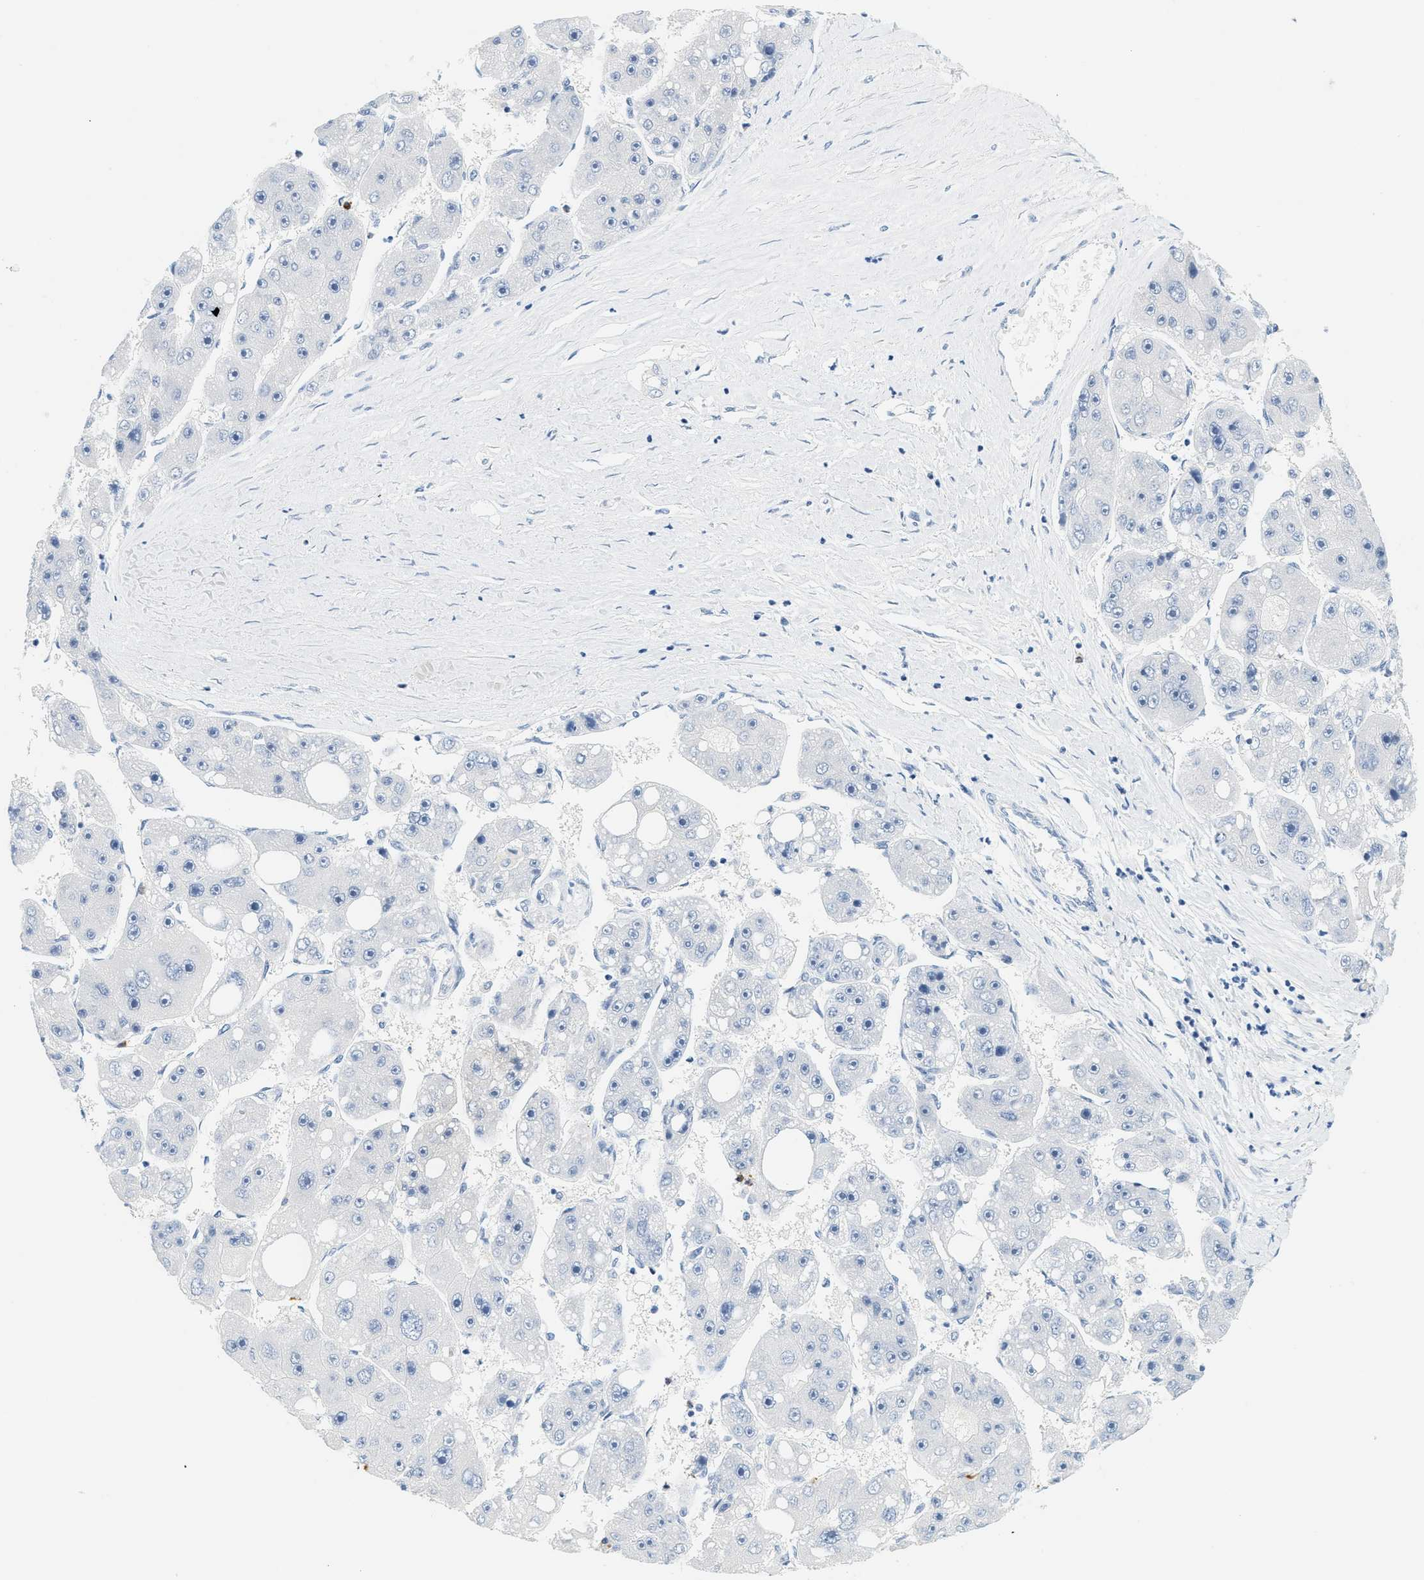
{"staining": {"intensity": "negative", "quantity": "none", "location": "none"}, "tissue": "liver cancer", "cell_type": "Tumor cells", "image_type": "cancer", "snomed": [{"axis": "morphology", "description": "Carcinoma, Hepatocellular, NOS"}, {"axis": "topography", "description": "Liver"}], "caption": "Photomicrograph shows no significant protein positivity in tumor cells of liver hepatocellular carcinoma.", "gene": "LCN2", "patient": {"sex": "female", "age": 61}}